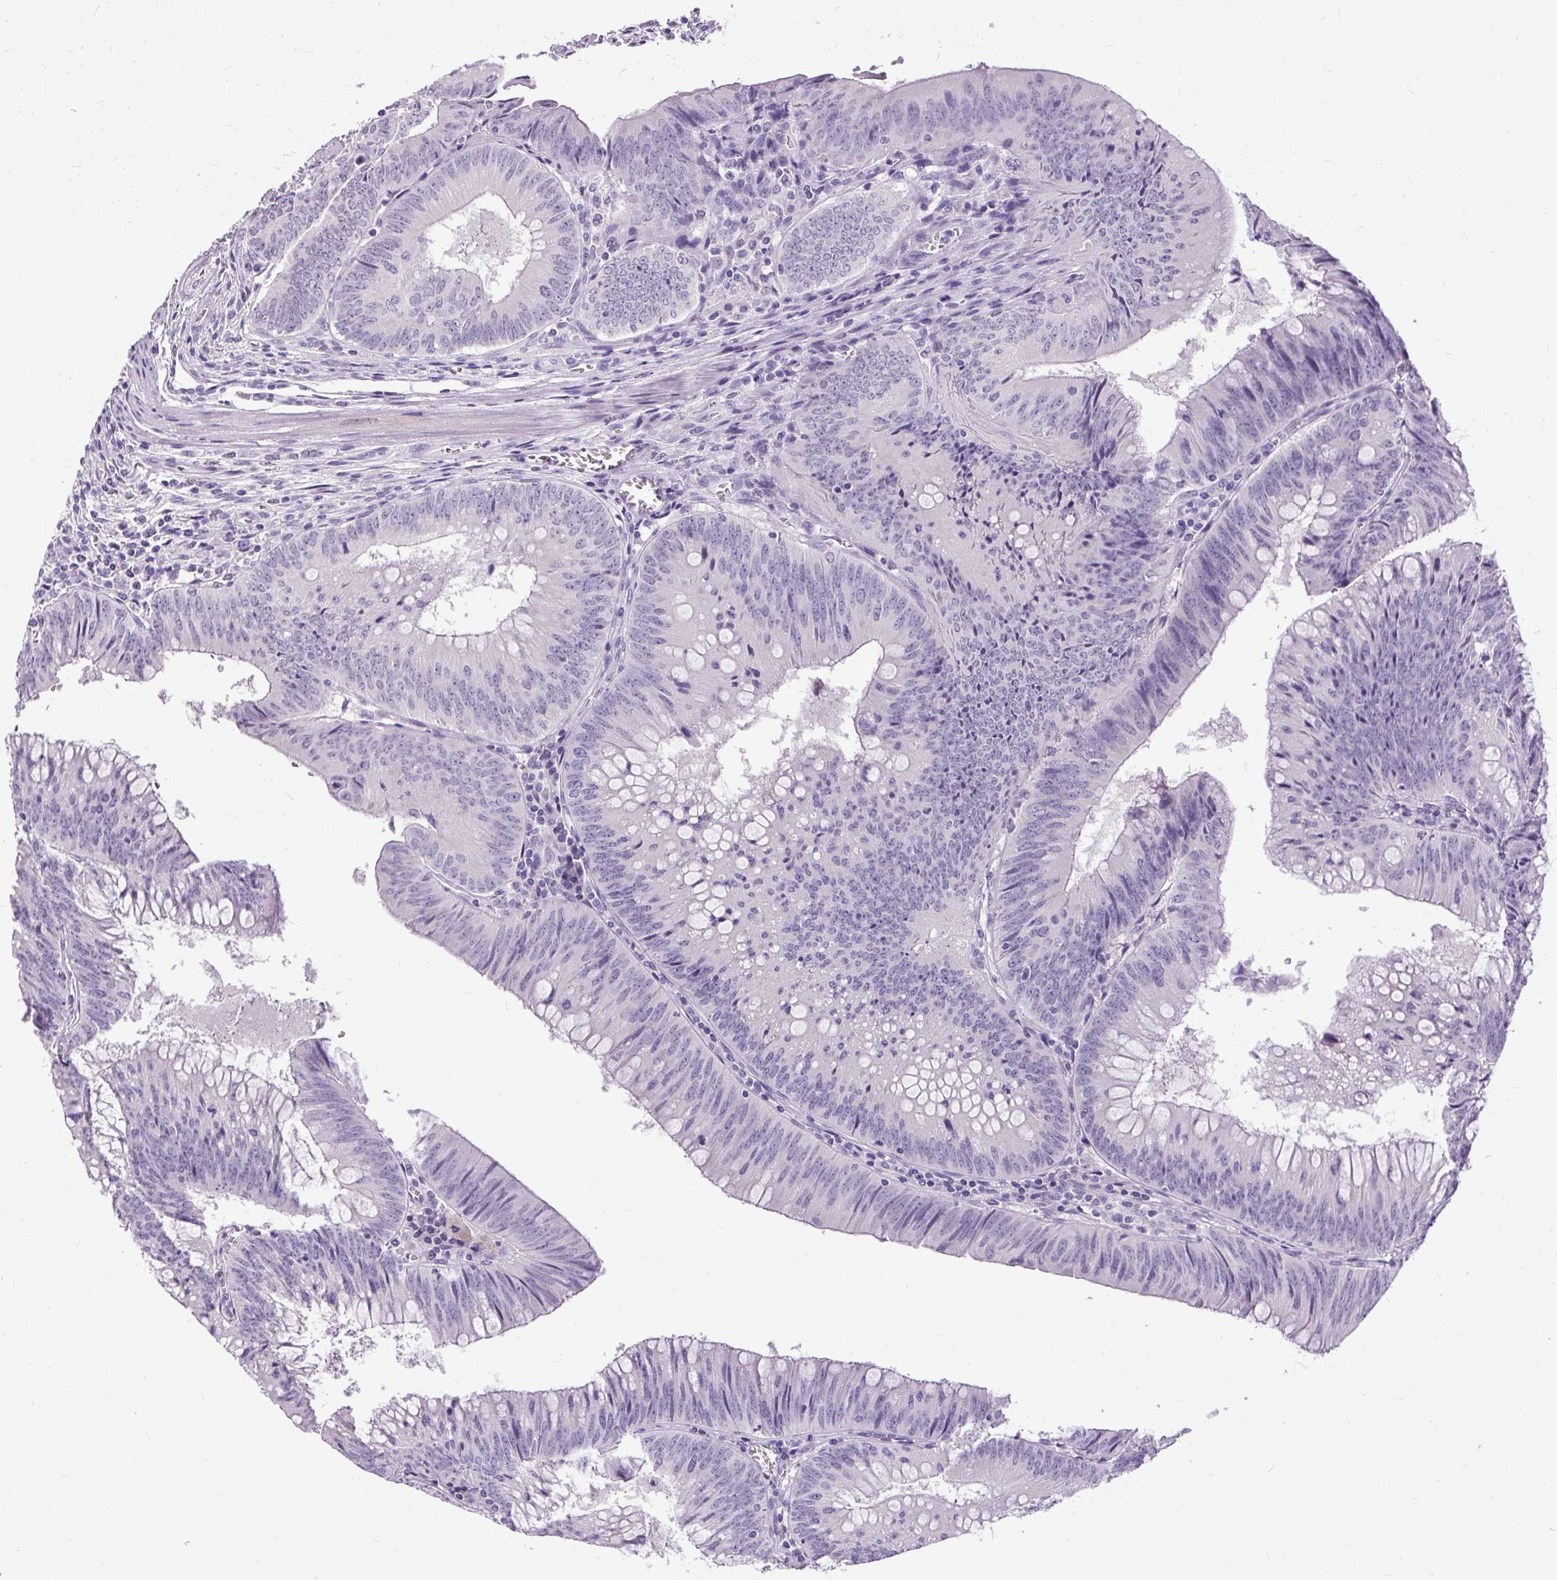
{"staining": {"intensity": "negative", "quantity": "none", "location": "none"}, "tissue": "colorectal cancer", "cell_type": "Tumor cells", "image_type": "cancer", "snomed": [{"axis": "morphology", "description": "Adenocarcinoma, NOS"}, {"axis": "topography", "description": "Rectum"}], "caption": "DAB immunohistochemical staining of human colorectal cancer exhibits no significant staining in tumor cells.", "gene": "FABP7", "patient": {"sex": "female", "age": 72}}